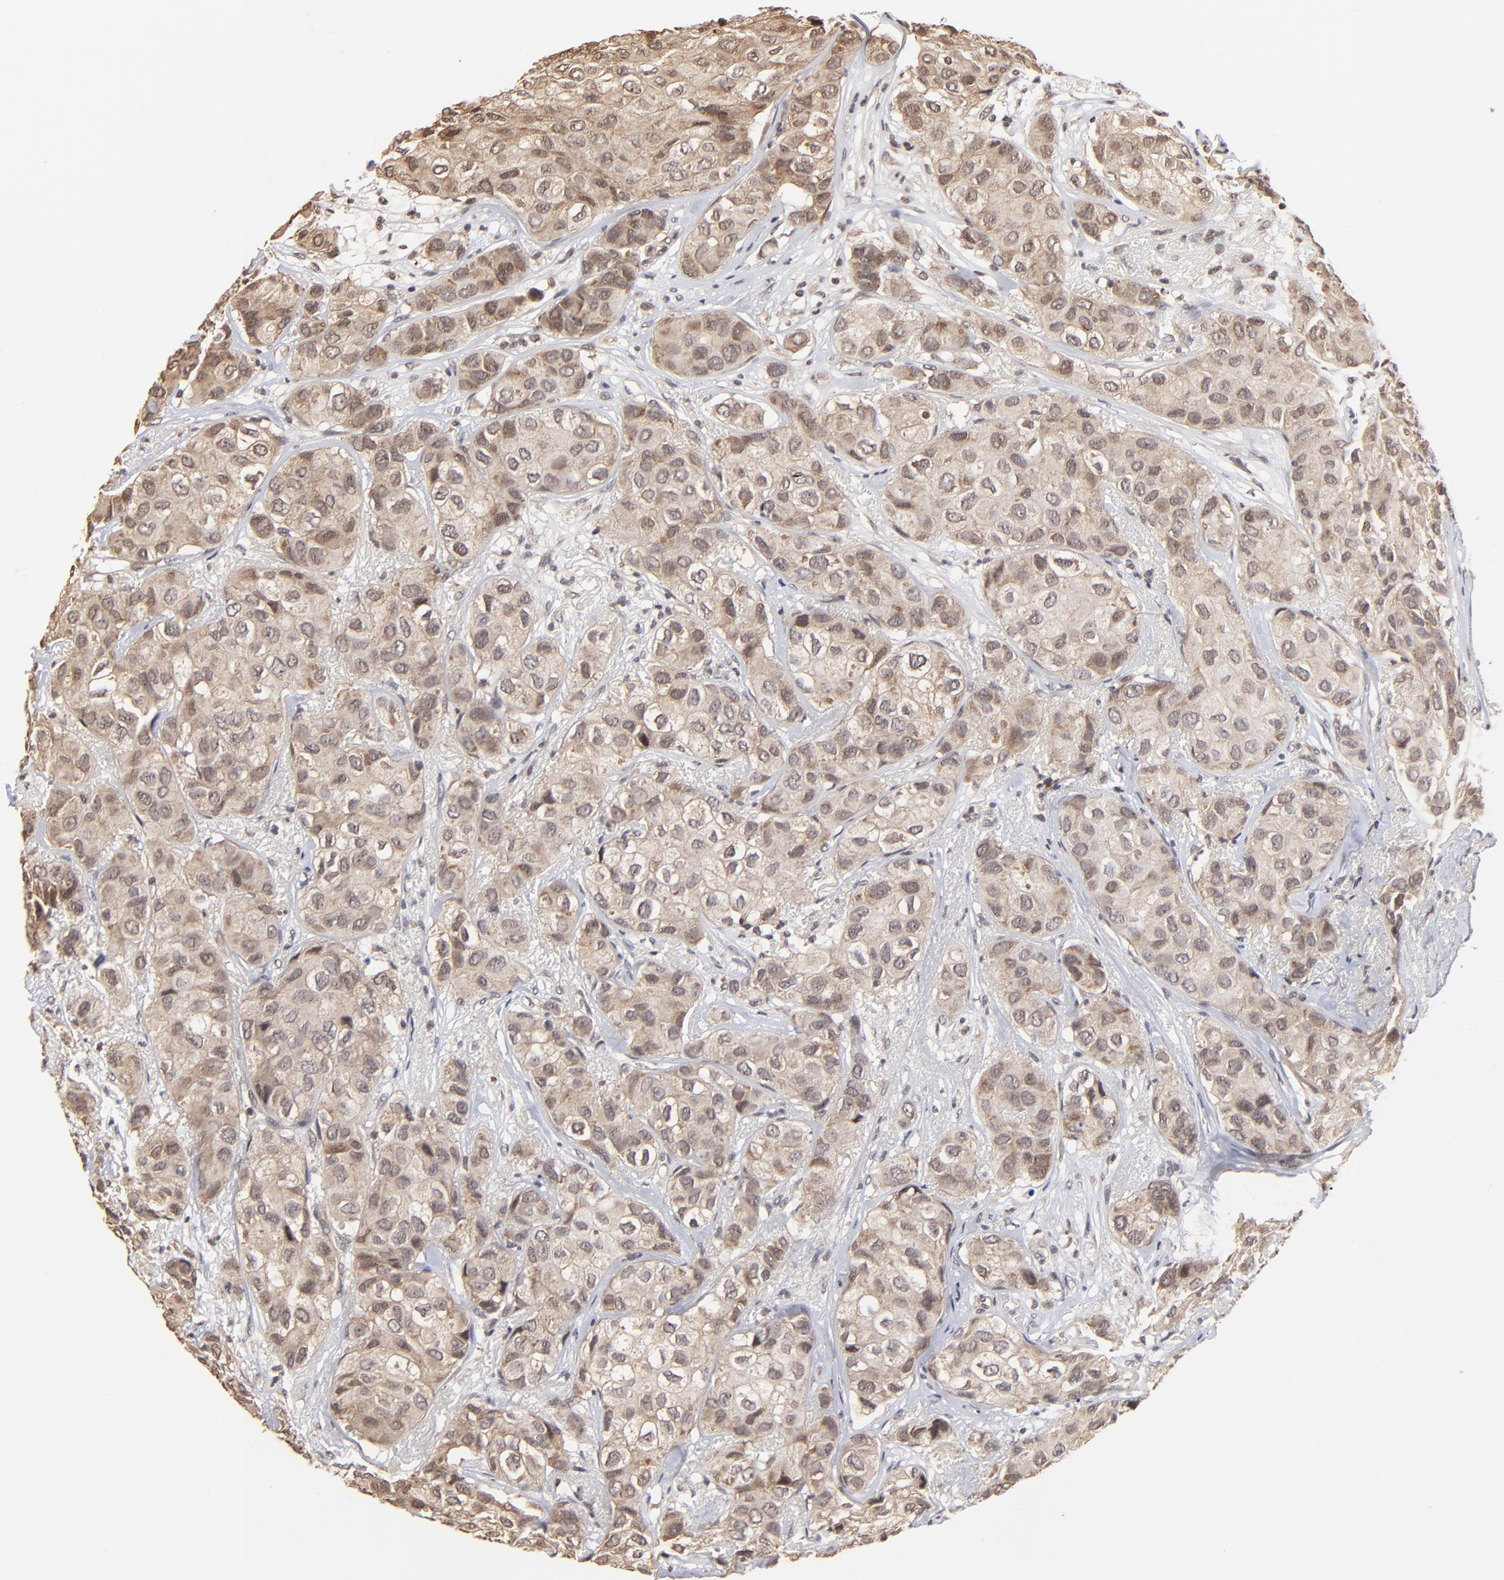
{"staining": {"intensity": "weak", "quantity": ">75%", "location": "cytoplasmic/membranous"}, "tissue": "breast cancer", "cell_type": "Tumor cells", "image_type": "cancer", "snomed": [{"axis": "morphology", "description": "Duct carcinoma"}, {"axis": "topography", "description": "Breast"}], "caption": "An image of breast infiltrating ductal carcinoma stained for a protein exhibits weak cytoplasmic/membranous brown staining in tumor cells.", "gene": "BRPF1", "patient": {"sex": "female", "age": 68}}